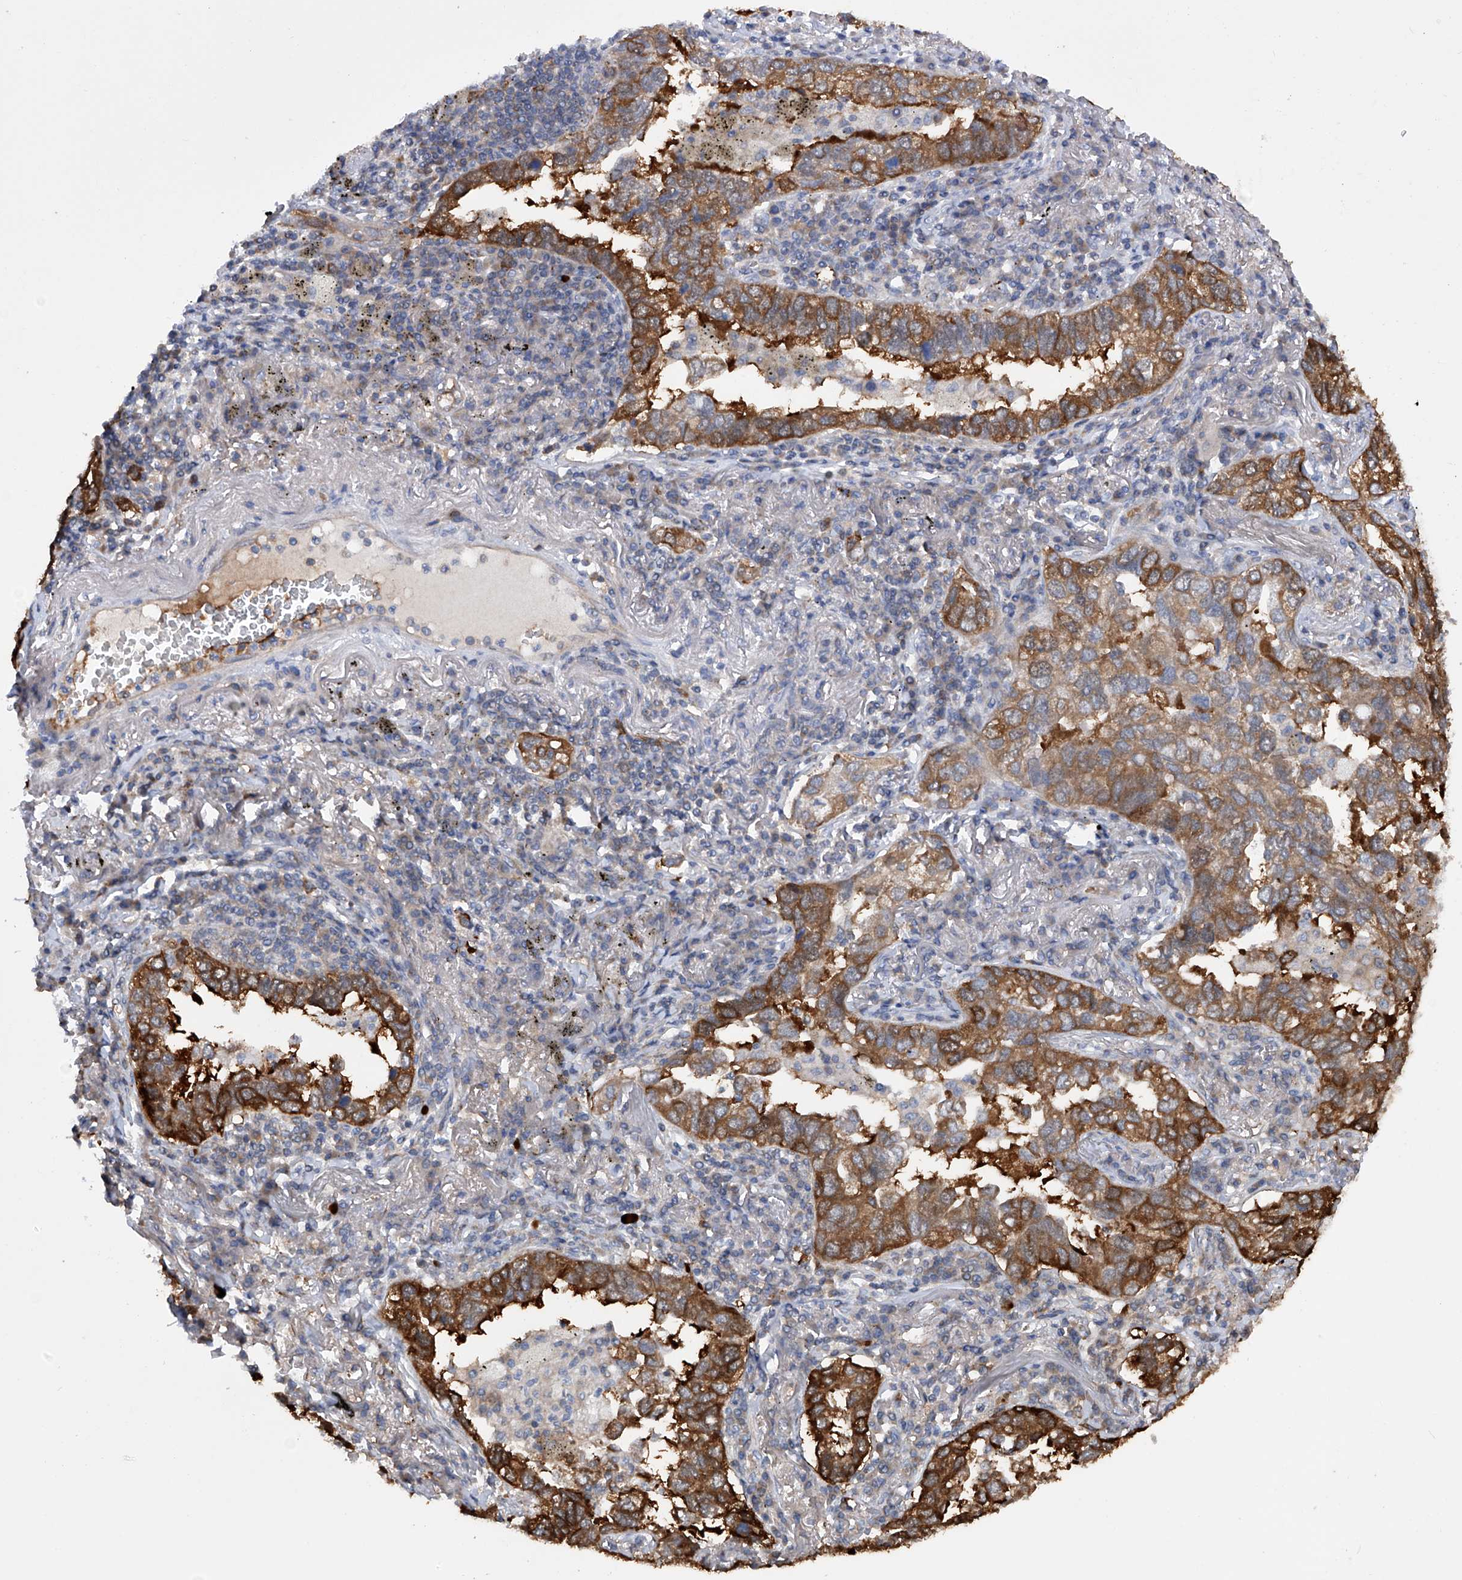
{"staining": {"intensity": "moderate", "quantity": ">75%", "location": "cytoplasmic/membranous"}, "tissue": "lung cancer", "cell_type": "Tumor cells", "image_type": "cancer", "snomed": [{"axis": "morphology", "description": "Adenocarcinoma, NOS"}, {"axis": "topography", "description": "Lung"}], "caption": "Protein expression analysis of adenocarcinoma (lung) shows moderate cytoplasmic/membranous positivity in approximately >75% of tumor cells.", "gene": "NUDT17", "patient": {"sex": "male", "age": 65}}